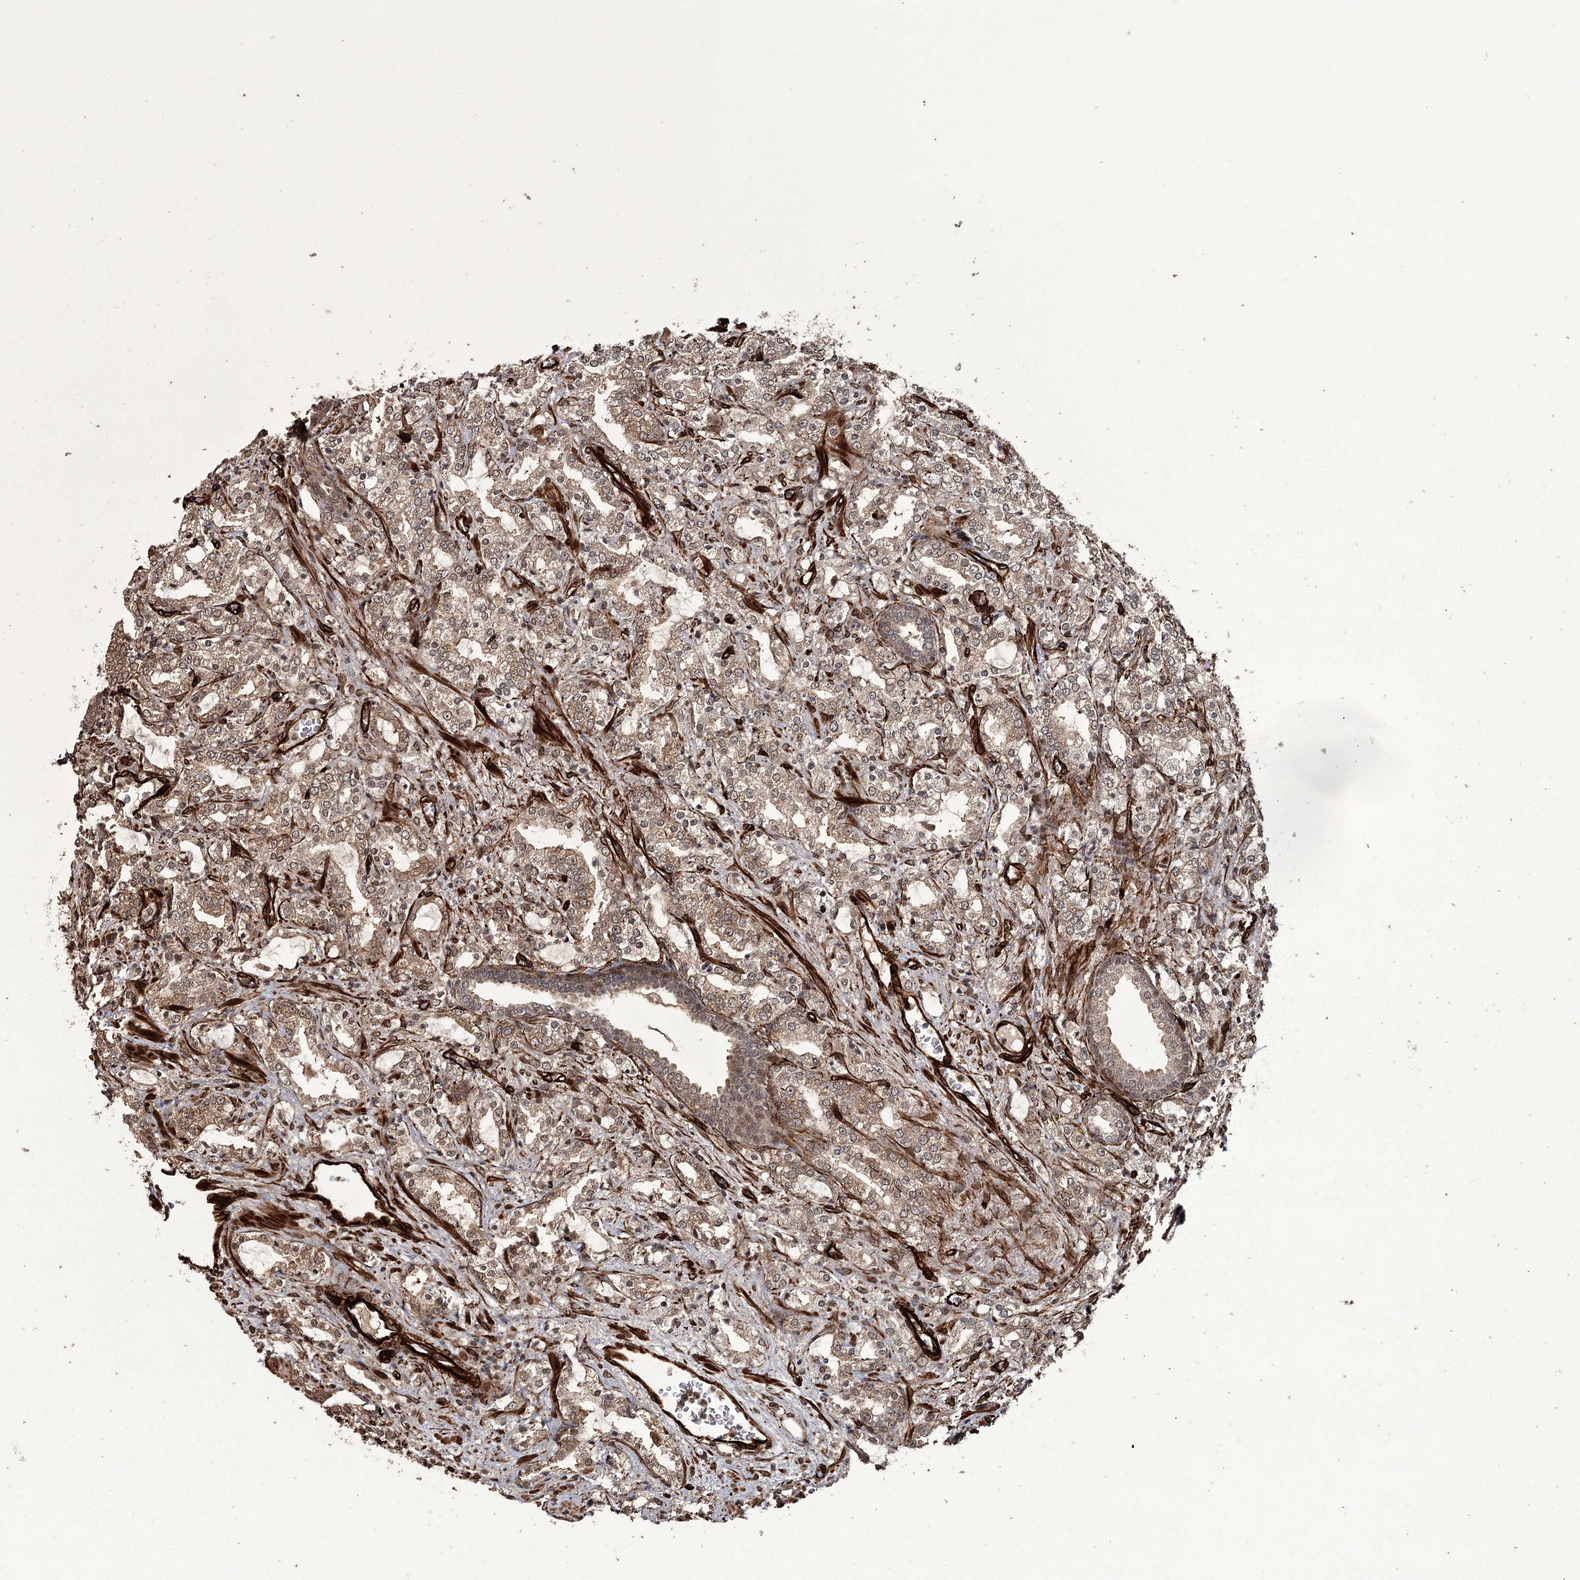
{"staining": {"intensity": "weak", "quantity": ">75%", "location": "cytoplasmic/membranous"}, "tissue": "prostate cancer", "cell_type": "Tumor cells", "image_type": "cancer", "snomed": [{"axis": "morphology", "description": "Adenocarcinoma, High grade"}, {"axis": "topography", "description": "Prostate"}], "caption": "This is a histology image of immunohistochemistry staining of prostate cancer (adenocarcinoma (high-grade)), which shows weak staining in the cytoplasmic/membranous of tumor cells.", "gene": "RPAP3", "patient": {"sex": "male", "age": 64}}